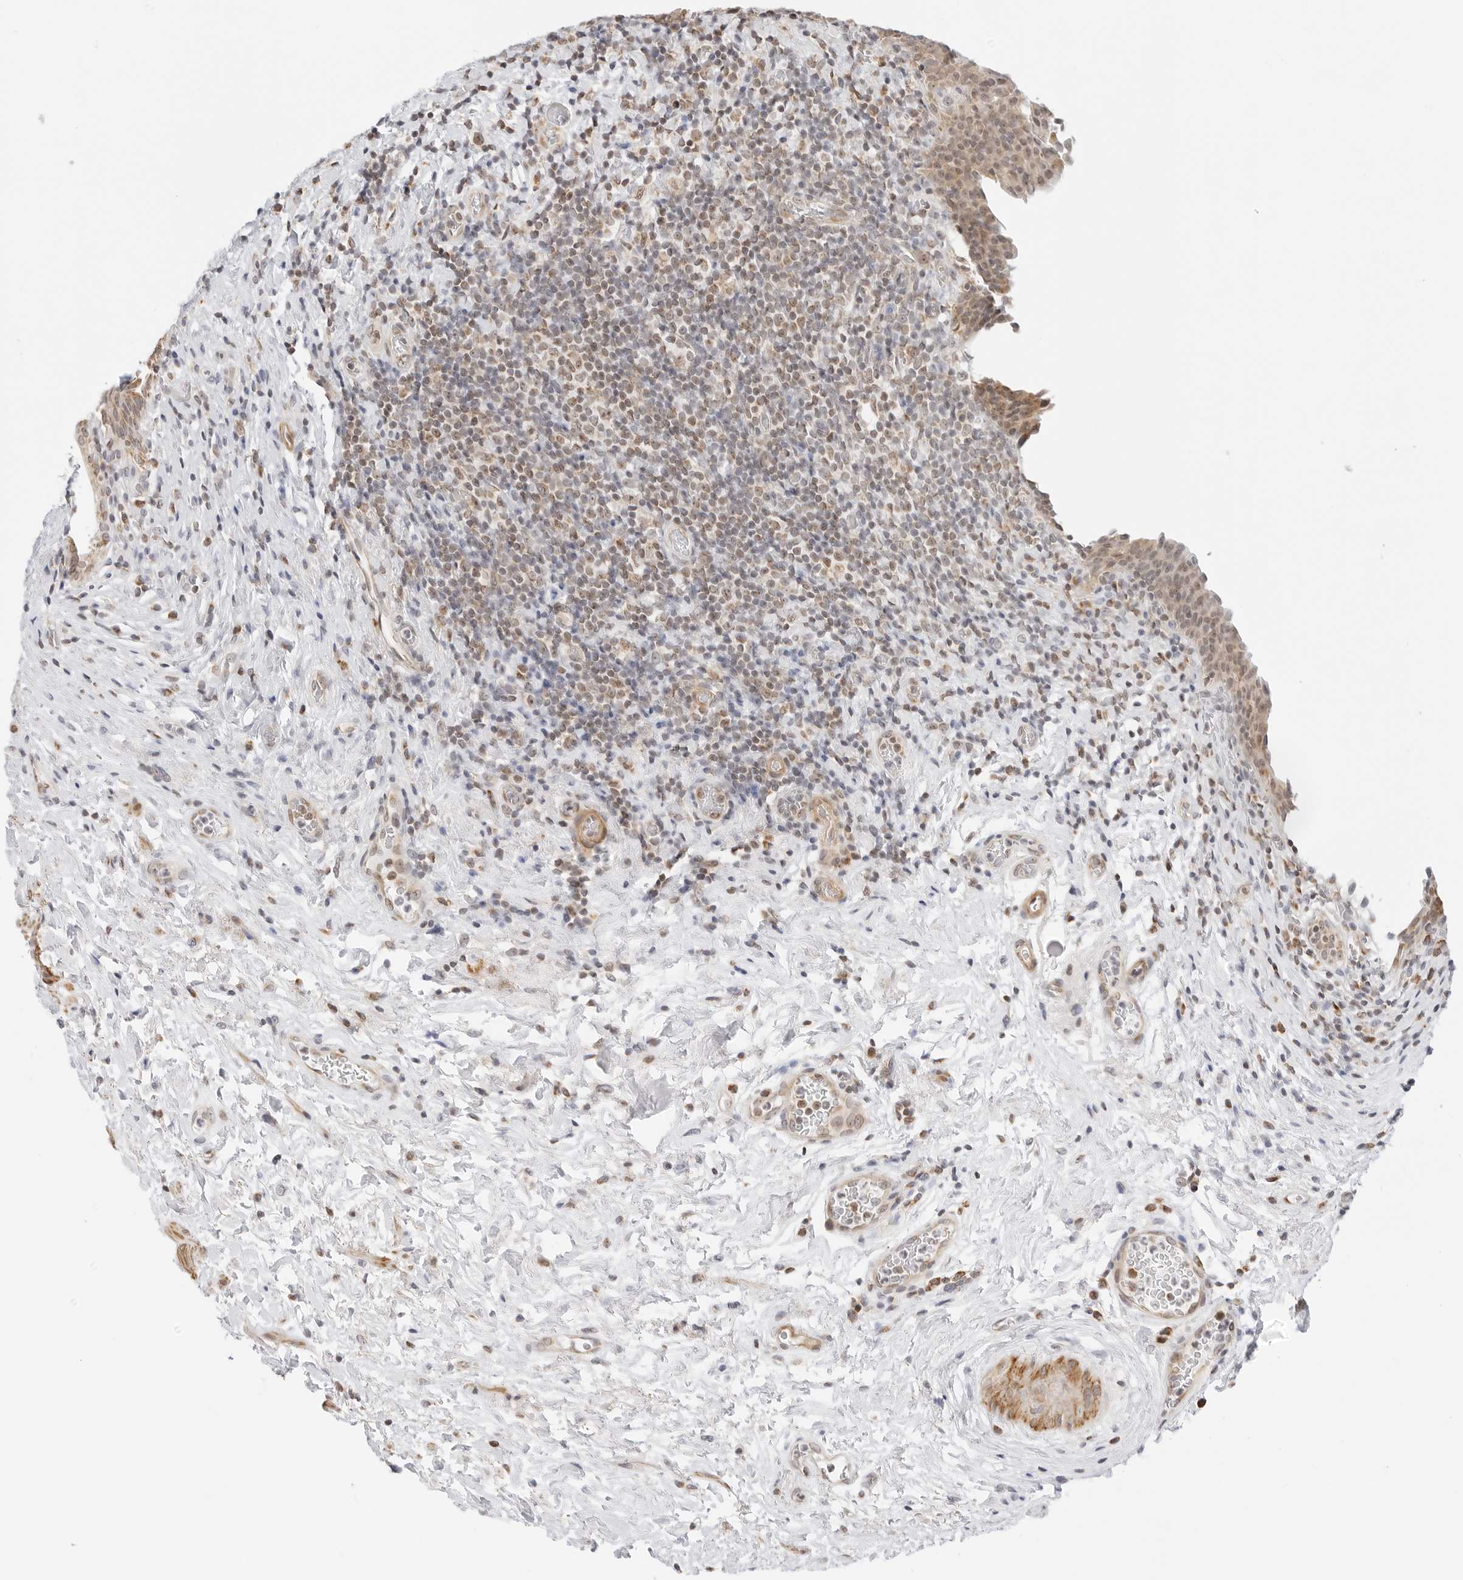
{"staining": {"intensity": "moderate", "quantity": ">75%", "location": "nuclear"}, "tissue": "urinary bladder", "cell_type": "Urothelial cells", "image_type": "normal", "snomed": [{"axis": "morphology", "description": "Normal tissue, NOS"}, {"axis": "topography", "description": "Urinary bladder"}], "caption": "This photomicrograph reveals IHC staining of benign urinary bladder, with medium moderate nuclear staining in approximately >75% of urothelial cells.", "gene": "GORAB", "patient": {"sex": "male", "age": 83}}